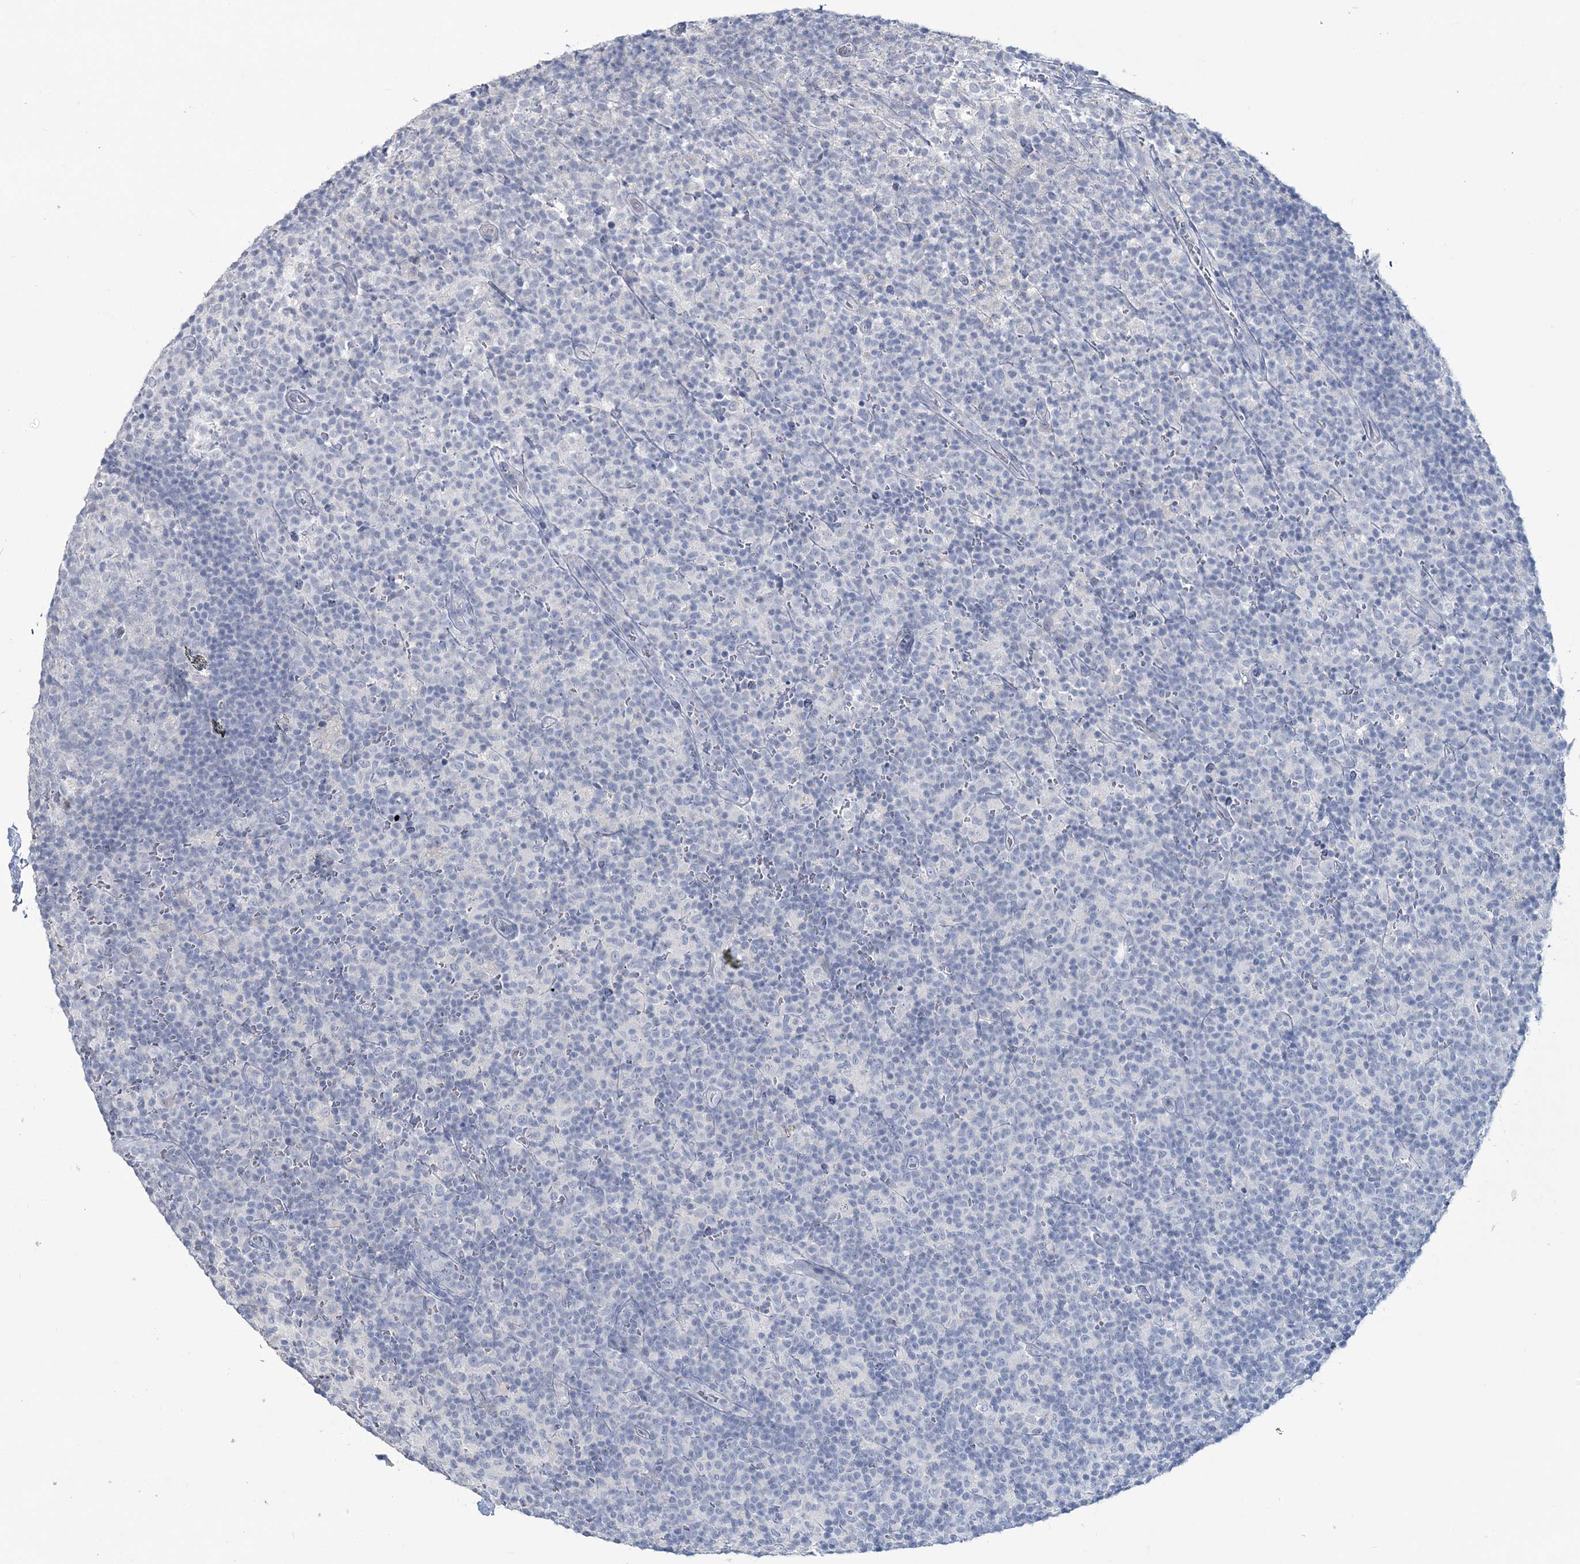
{"staining": {"intensity": "negative", "quantity": "none", "location": "none"}, "tissue": "lymph node", "cell_type": "Germinal center cells", "image_type": "normal", "snomed": [{"axis": "morphology", "description": "Normal tissue, NOS"}, {"axis": "morphology", "description": "Inflammation, NOS"}, {"axis": "topography", "description": "Lymph node"}], "caption": "The image reveals no staining of germinal center cells in benign lymph node. (DAB (3,3'-diaminobenzidine) immunohistochemistry (IHC), high magnification).", "gene": "CYP3A4", "patient": {"sex": "male", "age": 55}}